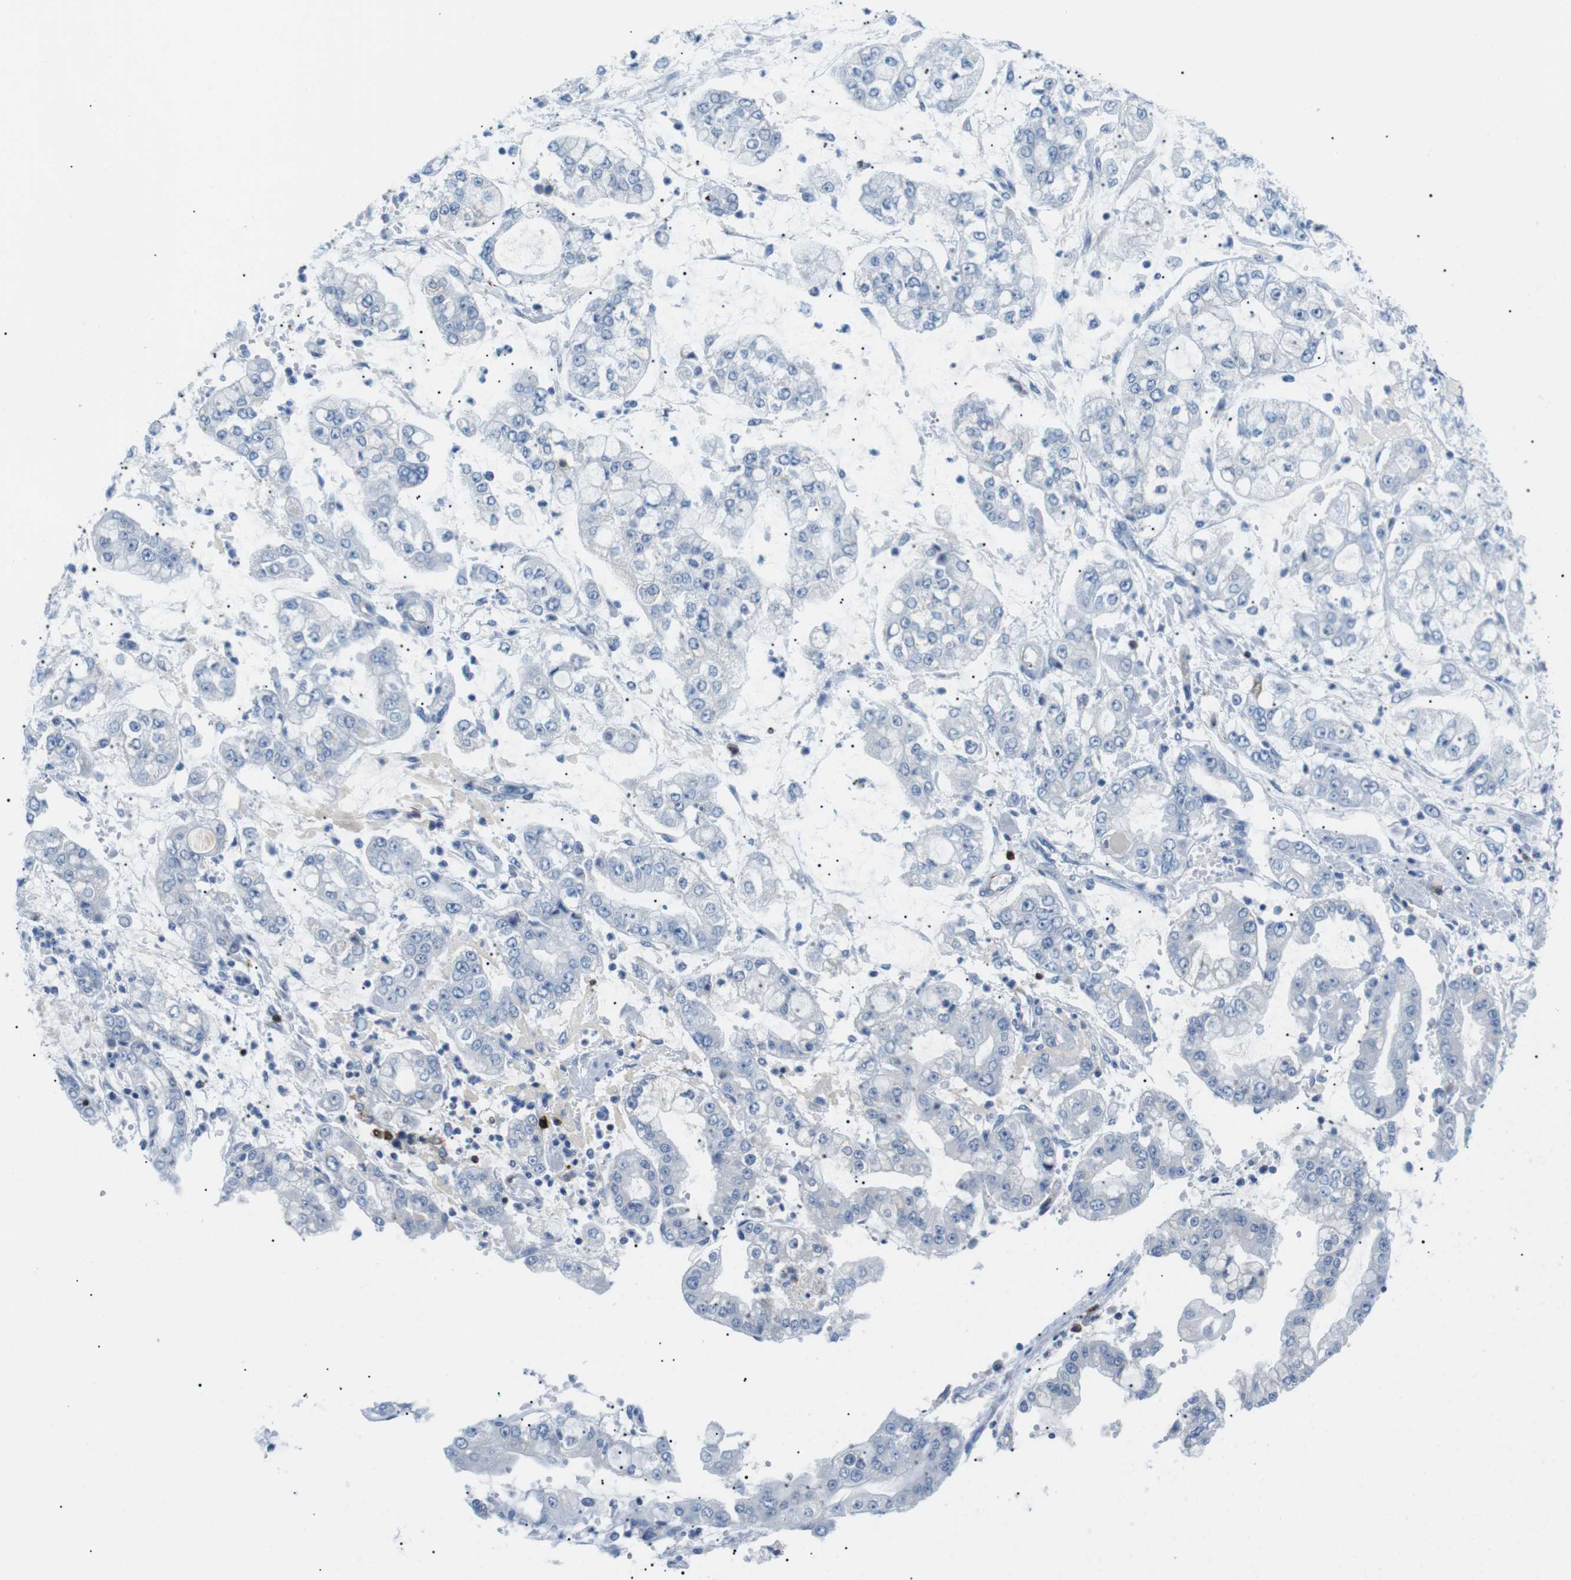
{"staining": {"intensity": "negative", "quantity": "none", "location": "none"}, "tissue": "stomach cancer", "cell_type": "Tumor cells", "image_type": "cancer", "snomed": [{"axis": "morphology", "description": "Adenocarcinoma, NOS"}, {"axis": "topography", "description": "Stomach"}], "caption": "Tumor cells are negative for brown protein staining in stomach cancer.", "gene": "TNFRSF4", "patient": {"sex": "male", "age": 76}}